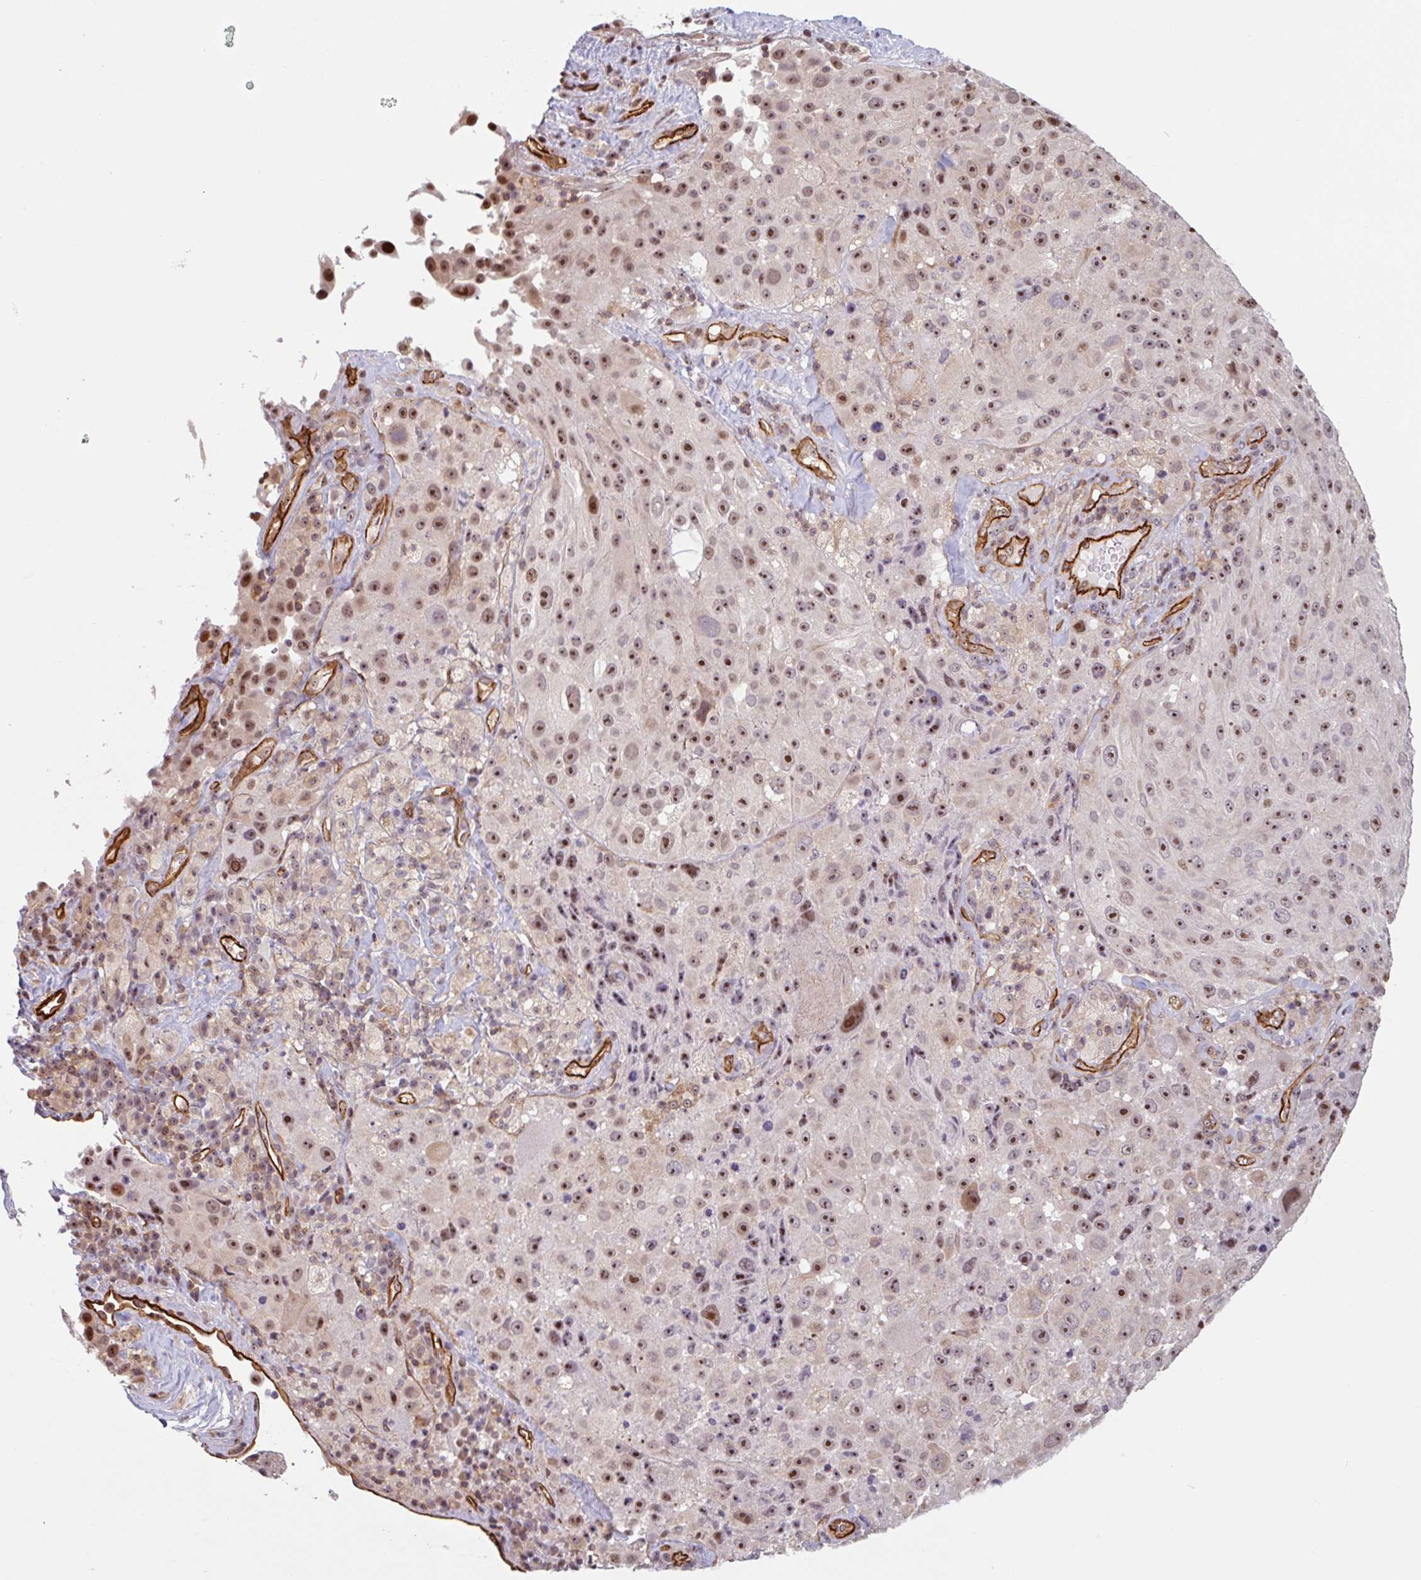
{"staining": {"intensity": "moderate", "quantity": ">75%", "location": "nuclear"}, "tissue": "melanoma", "cell_type": "Tumor cells", "image_type": "cancer", "snomed": [{"axis": "morphology", "description": "Malignant melanoma, Metastatic site"}, {"axis": "topography", "description": "Lymph node"}], "caption": "Brown immunohistochemical staining in malignant melanoma (metastatic site) exhibits moderate nuclear staining in about >75% of tumor cells.", "gene": "ZNF689", "patient": {"sex": "male", "age": 62}}